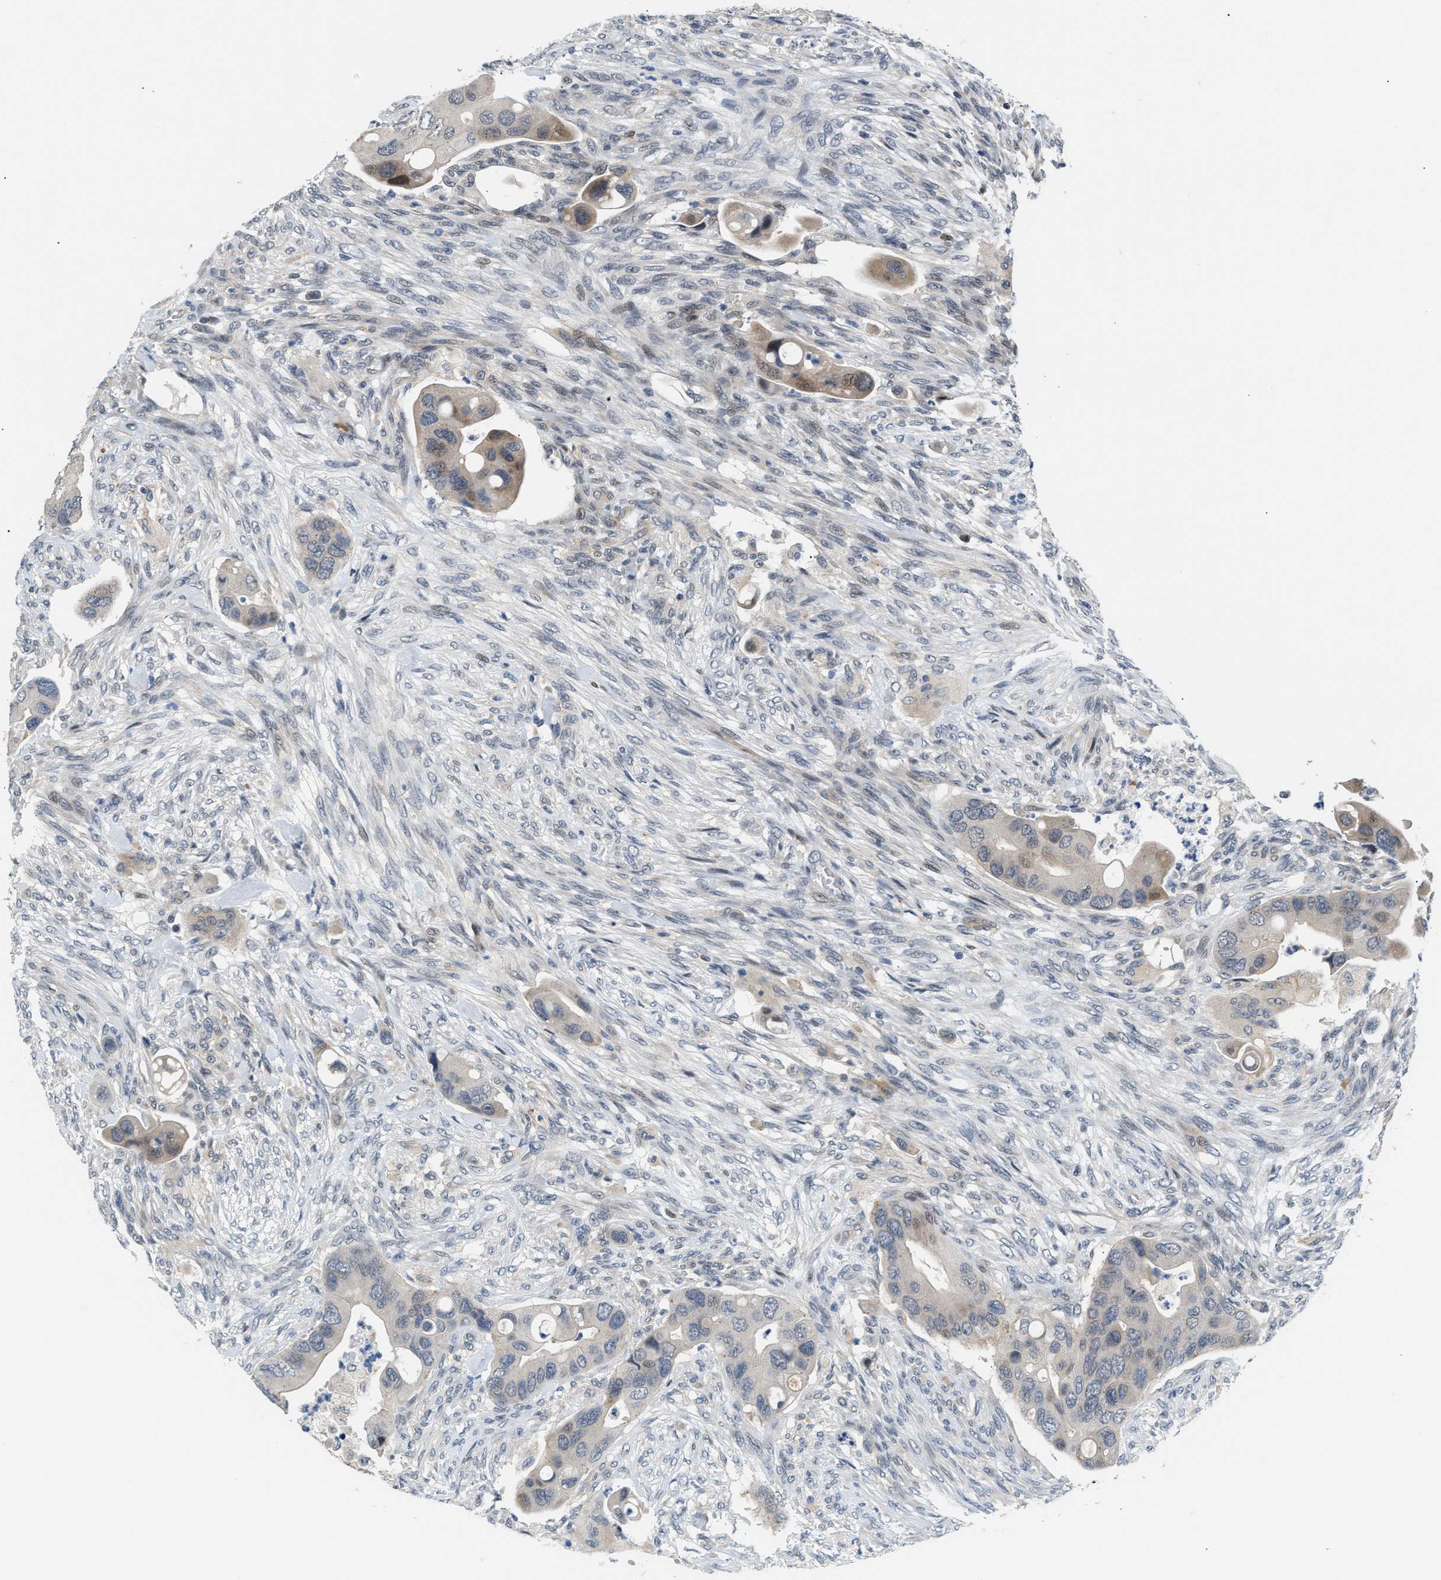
{"staining": {"intensity": "moderate", "quantity": "<25%", "location": "cytoplasmic/membranous,nuclear"}, "tissue": "colorectal cancer", "cell_type": "Tumor cells", "image_type": "cancer", "snomed": [{"axis": "morphology", "description": "Adenocarcinoma, NOS"}, {"axis": "topography", "description": "Rectum"}], "caption": "This micrograph shows immunohistochemistry staining of adenocarcinoma (colorectal), with low moderate cytoplasmic/membranous and nuclear positivity in approximately <25% of tumor cells.", "gene": "PPM1H", "patient": {"sex": "female", "age": 57}}